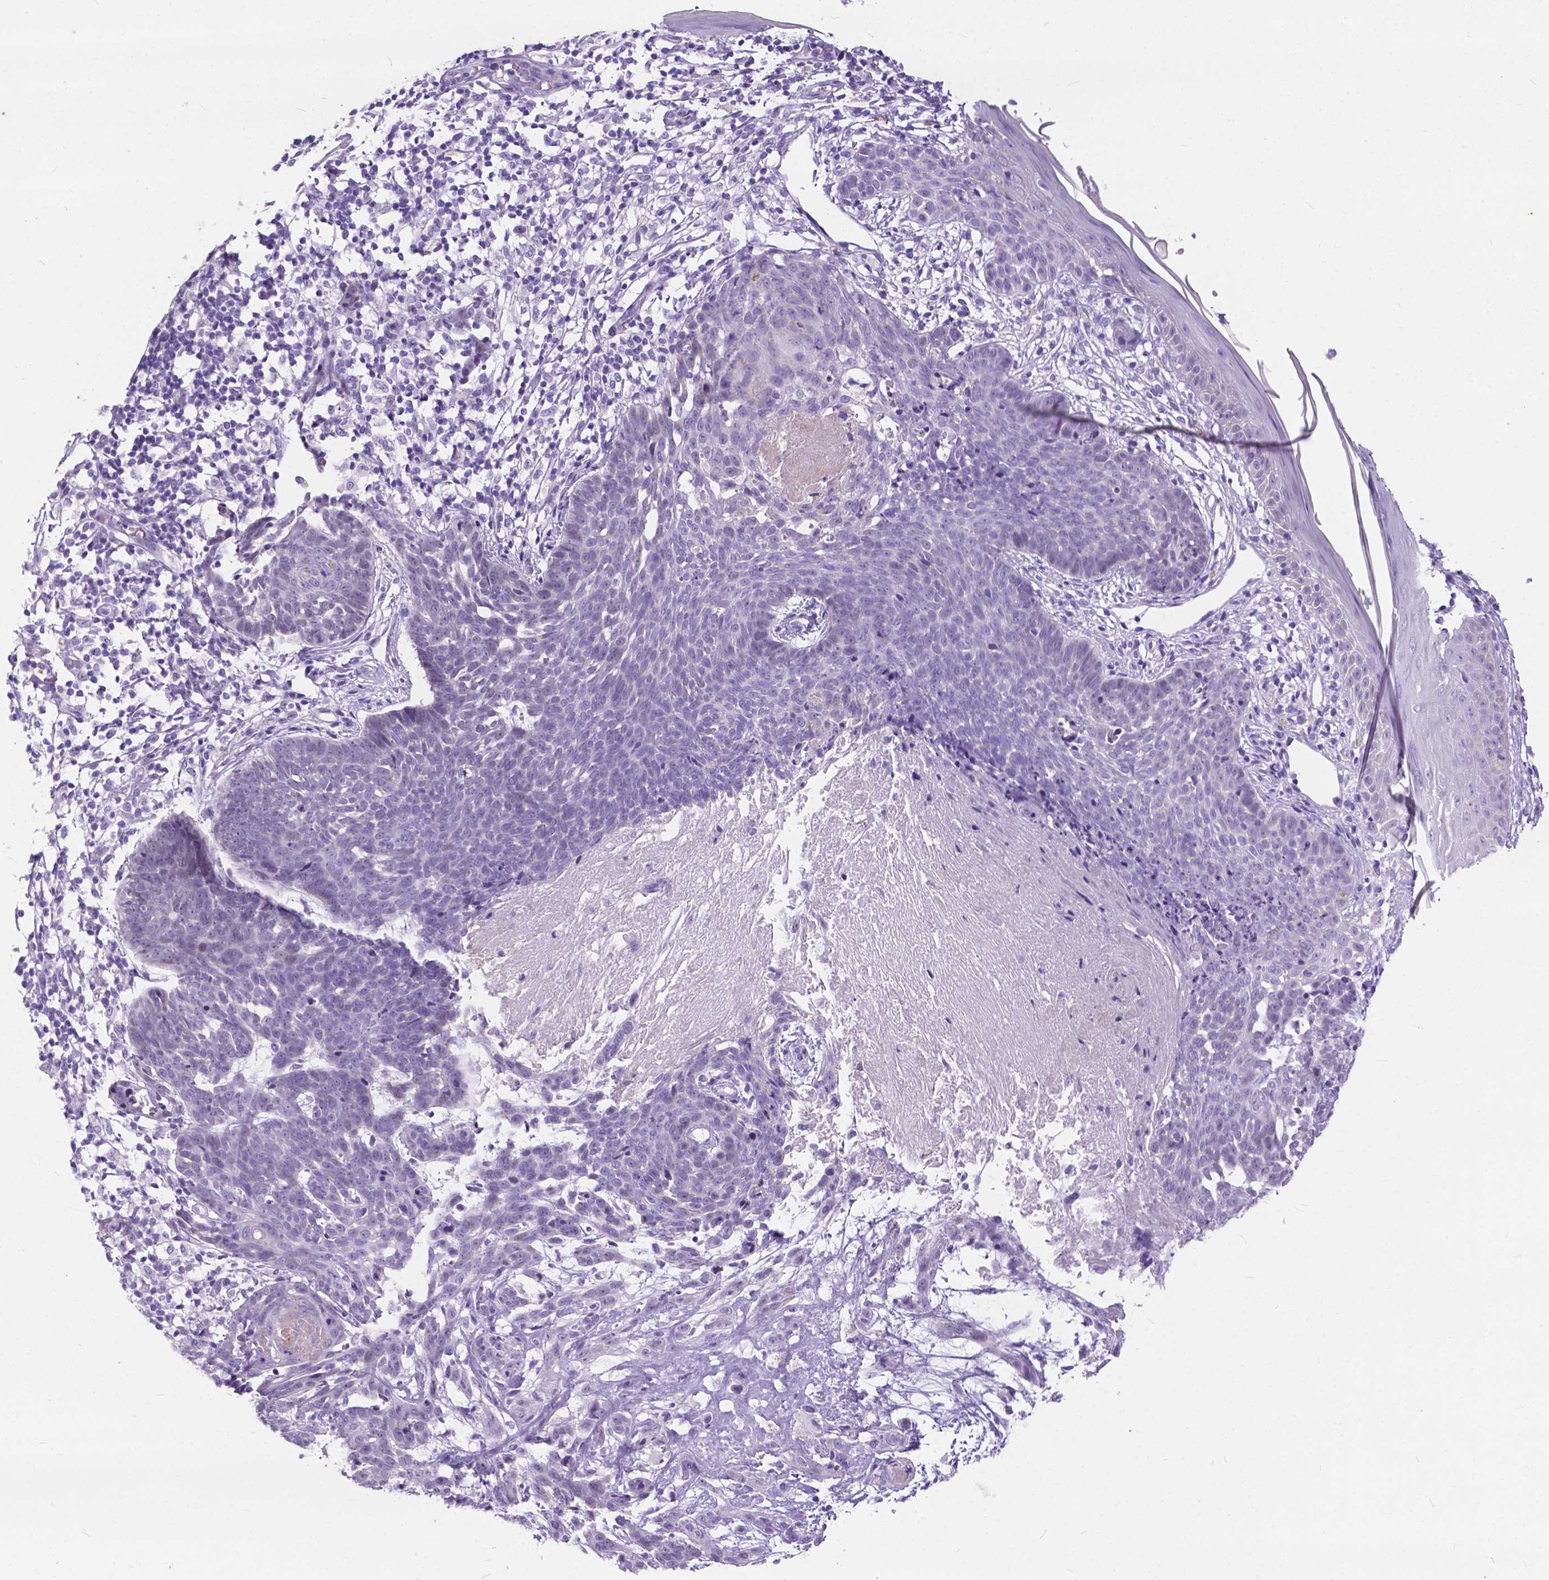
{"staining": {"intensity": "negative", "quantity": "none", "location": "none"}, "tissue": "skin cancer", "cell_type": "Tumor cells", "image_type": "cancer", "snomed": [{"axis": "morphology", "description": "Basal cell carcinoma"}, {"axis": "topography", "description": "Skin"}], "caption": "Skin basal cell carcinoma was stained to show a protein in brown. There is no significant expression in tumor cells.", "gene": "BSND", "patient": {"sex": "male", "age": 85}}